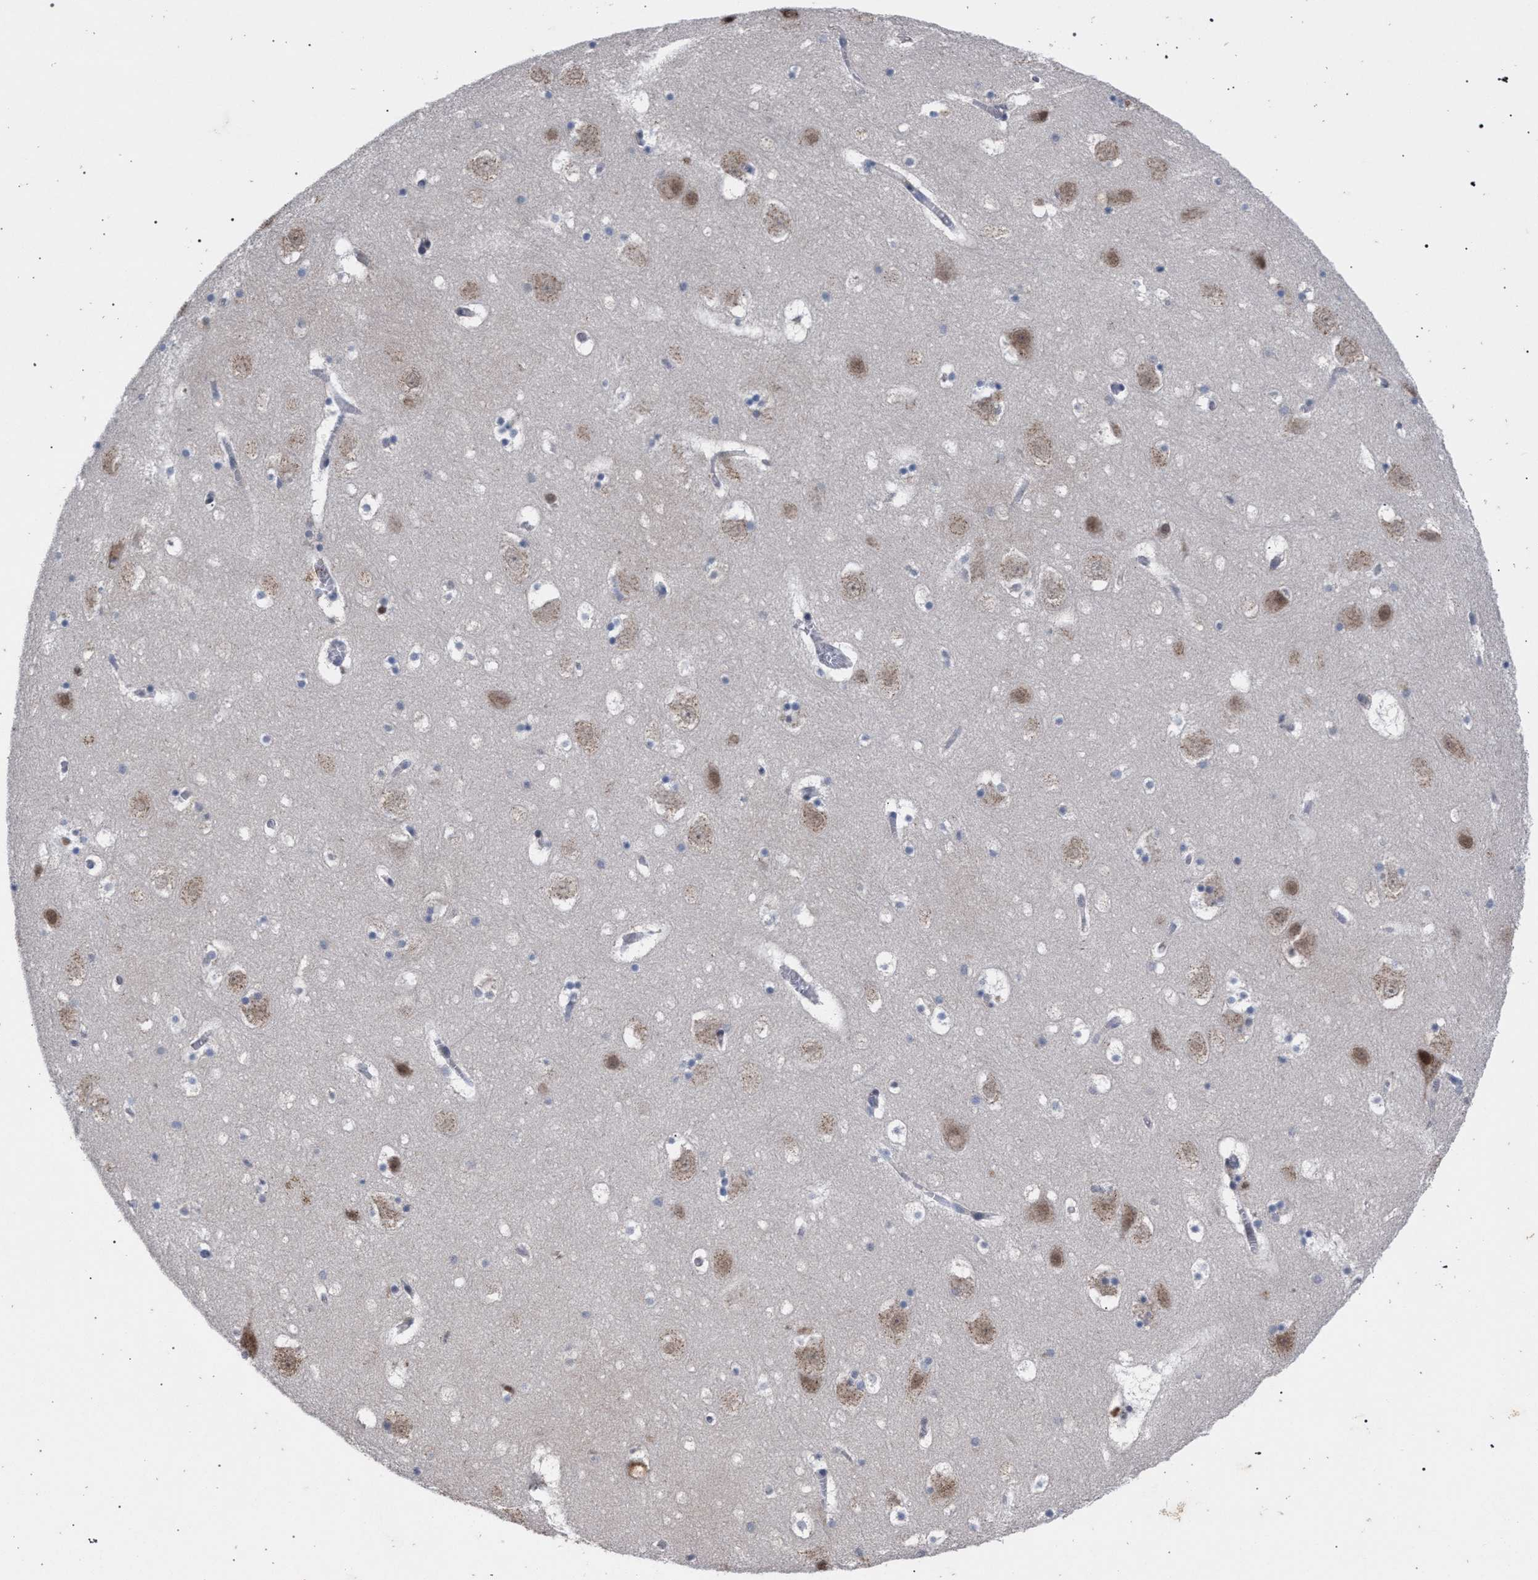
{"staining": {"intensity": "weak", "quantity": "<25%", "location": "cytoplasmic/membranous"}, "tissue": "hippocampus", "cell_type": "Glial cells", "image_type": "normal", "snomed": [{"axis": "morphology", "description": "Normal tissue, NOS"}, {"axis": "topography", "description": "Hippocampus"}], "caption": "Image shows no protein positivity in glial cells of unremarkable hippocampus.", "gene": "GOLGA2", "patient": {"sex": "male", "age": 45}}